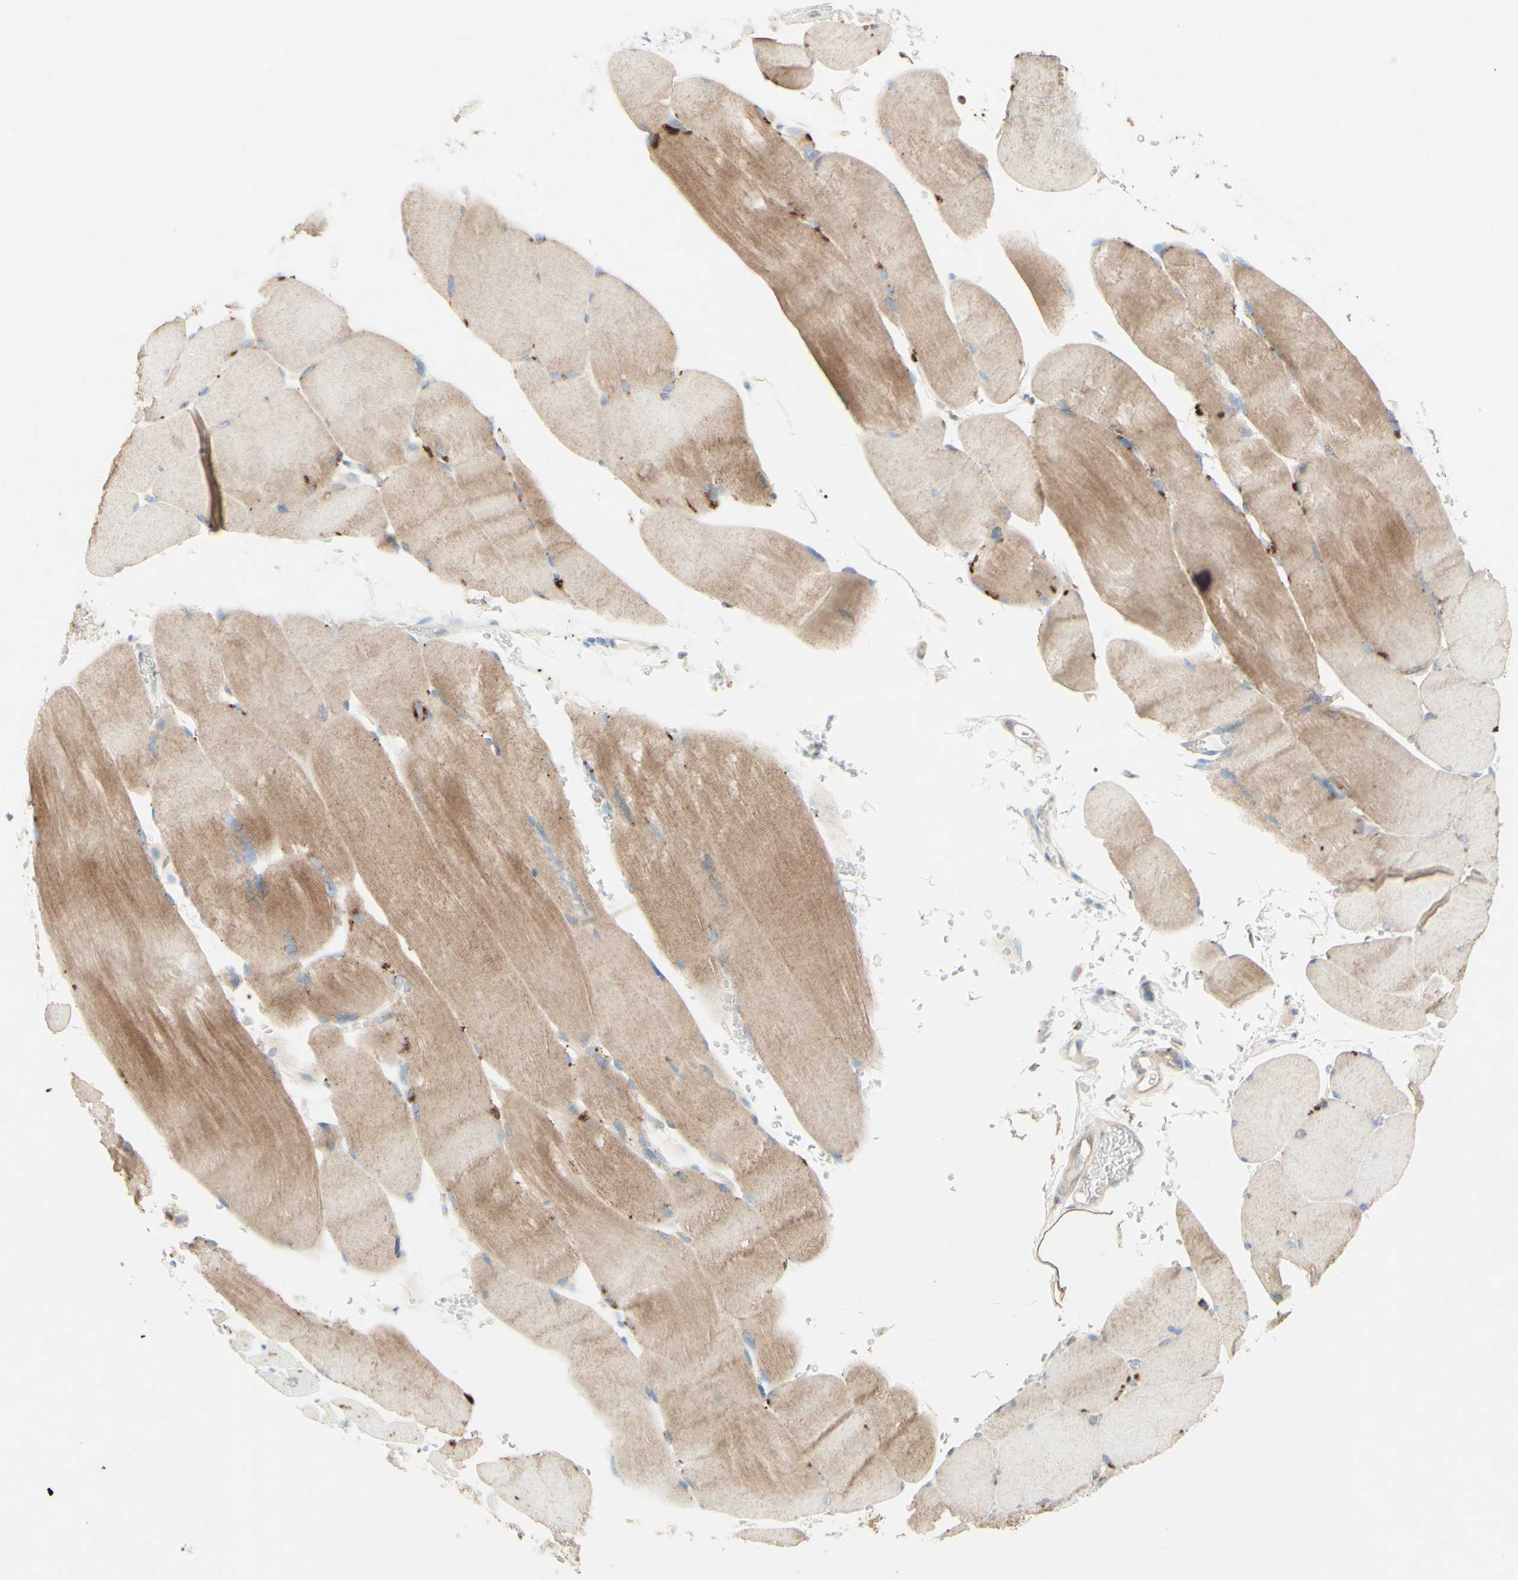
{"staining": {"intensity": "moderate", "quantity": ">75%", "location": "cytoplasmic/membranous"}, "tissue": "skeletal muscle", "cell_type": "Myocytes", "image_type": "normal", "snomed": [{"axis": "morphology", "description": "Normal tissue, NOS"}, {"axis": "topography", "description": "Skin"}, {"axis": "topography", "description": "Skeletal muscle"}], "caption": "Immunohistochemical staining of benign skeletal muscle shows >75% levels of moderate cytoplasmic/membranous protein staining in about >75% of myocytes. (DAB (3,3'-diaminobenzidine) IHC, brown staining for protein, blue staining for nuclei).", "gene": "MTM1", "patient": {"sex": "male", "age": 83}}